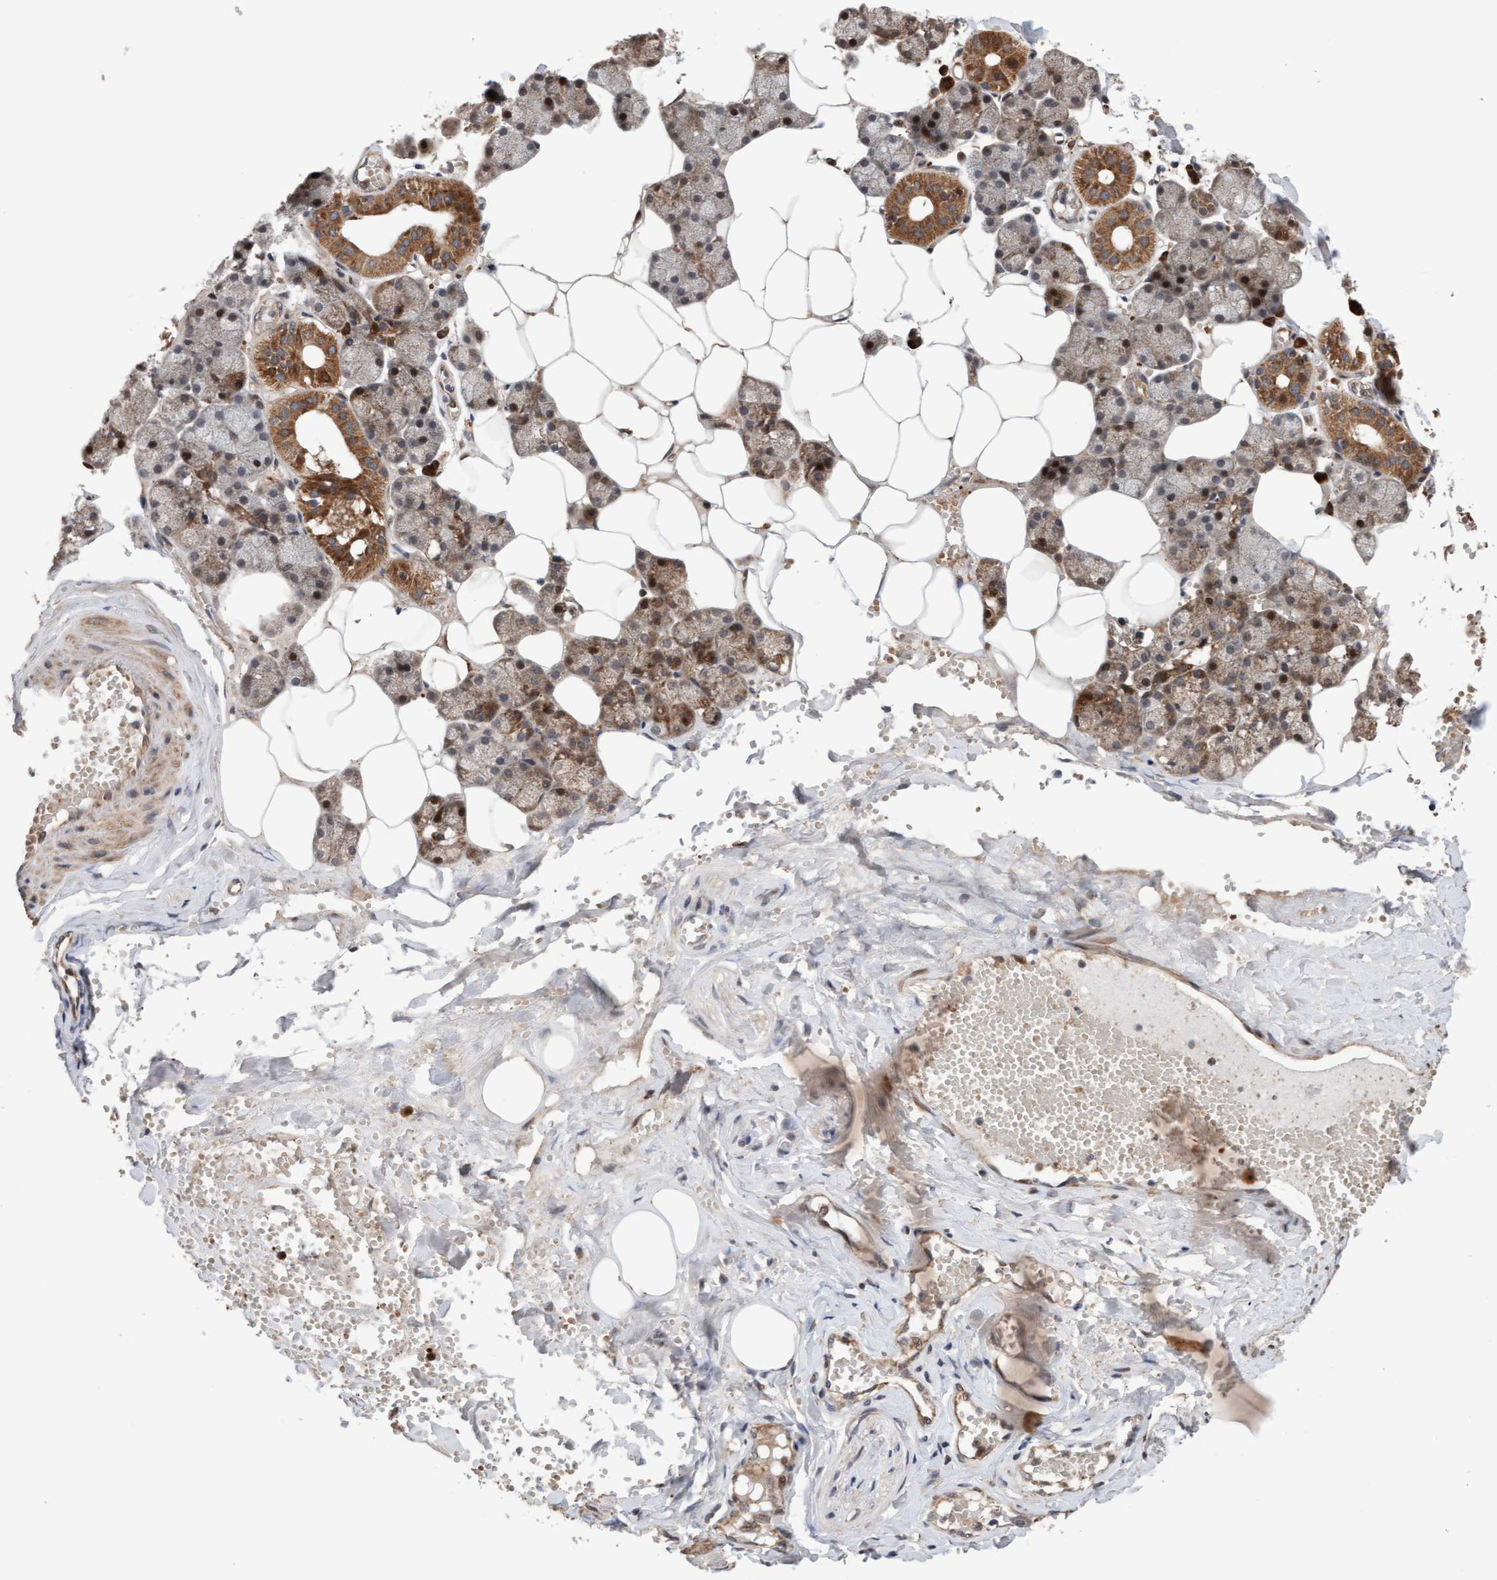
{"staining": {"intensity": "moderate", "quantity": ">75%", "location": "cytoplasmic/membranous"}, "tissue": "salivary gland", "cell_type": "Glandular cells", "image_type": "normal", "snomed": [{"axis": "morphology", "description": "Normal tissue, NOS"}, {"axis": "topography", "description": "Salivary gland"}], "caption": "DAB (3,3'-diaminobenzidine) immunohistochemical staining of unremarkable salivary gland demonstrates moderate cytoplasmic/membranous protein staining in about >75% of glandular cells.", "gene": "PECR", "patient": {"sex": "male", "age": 62}}